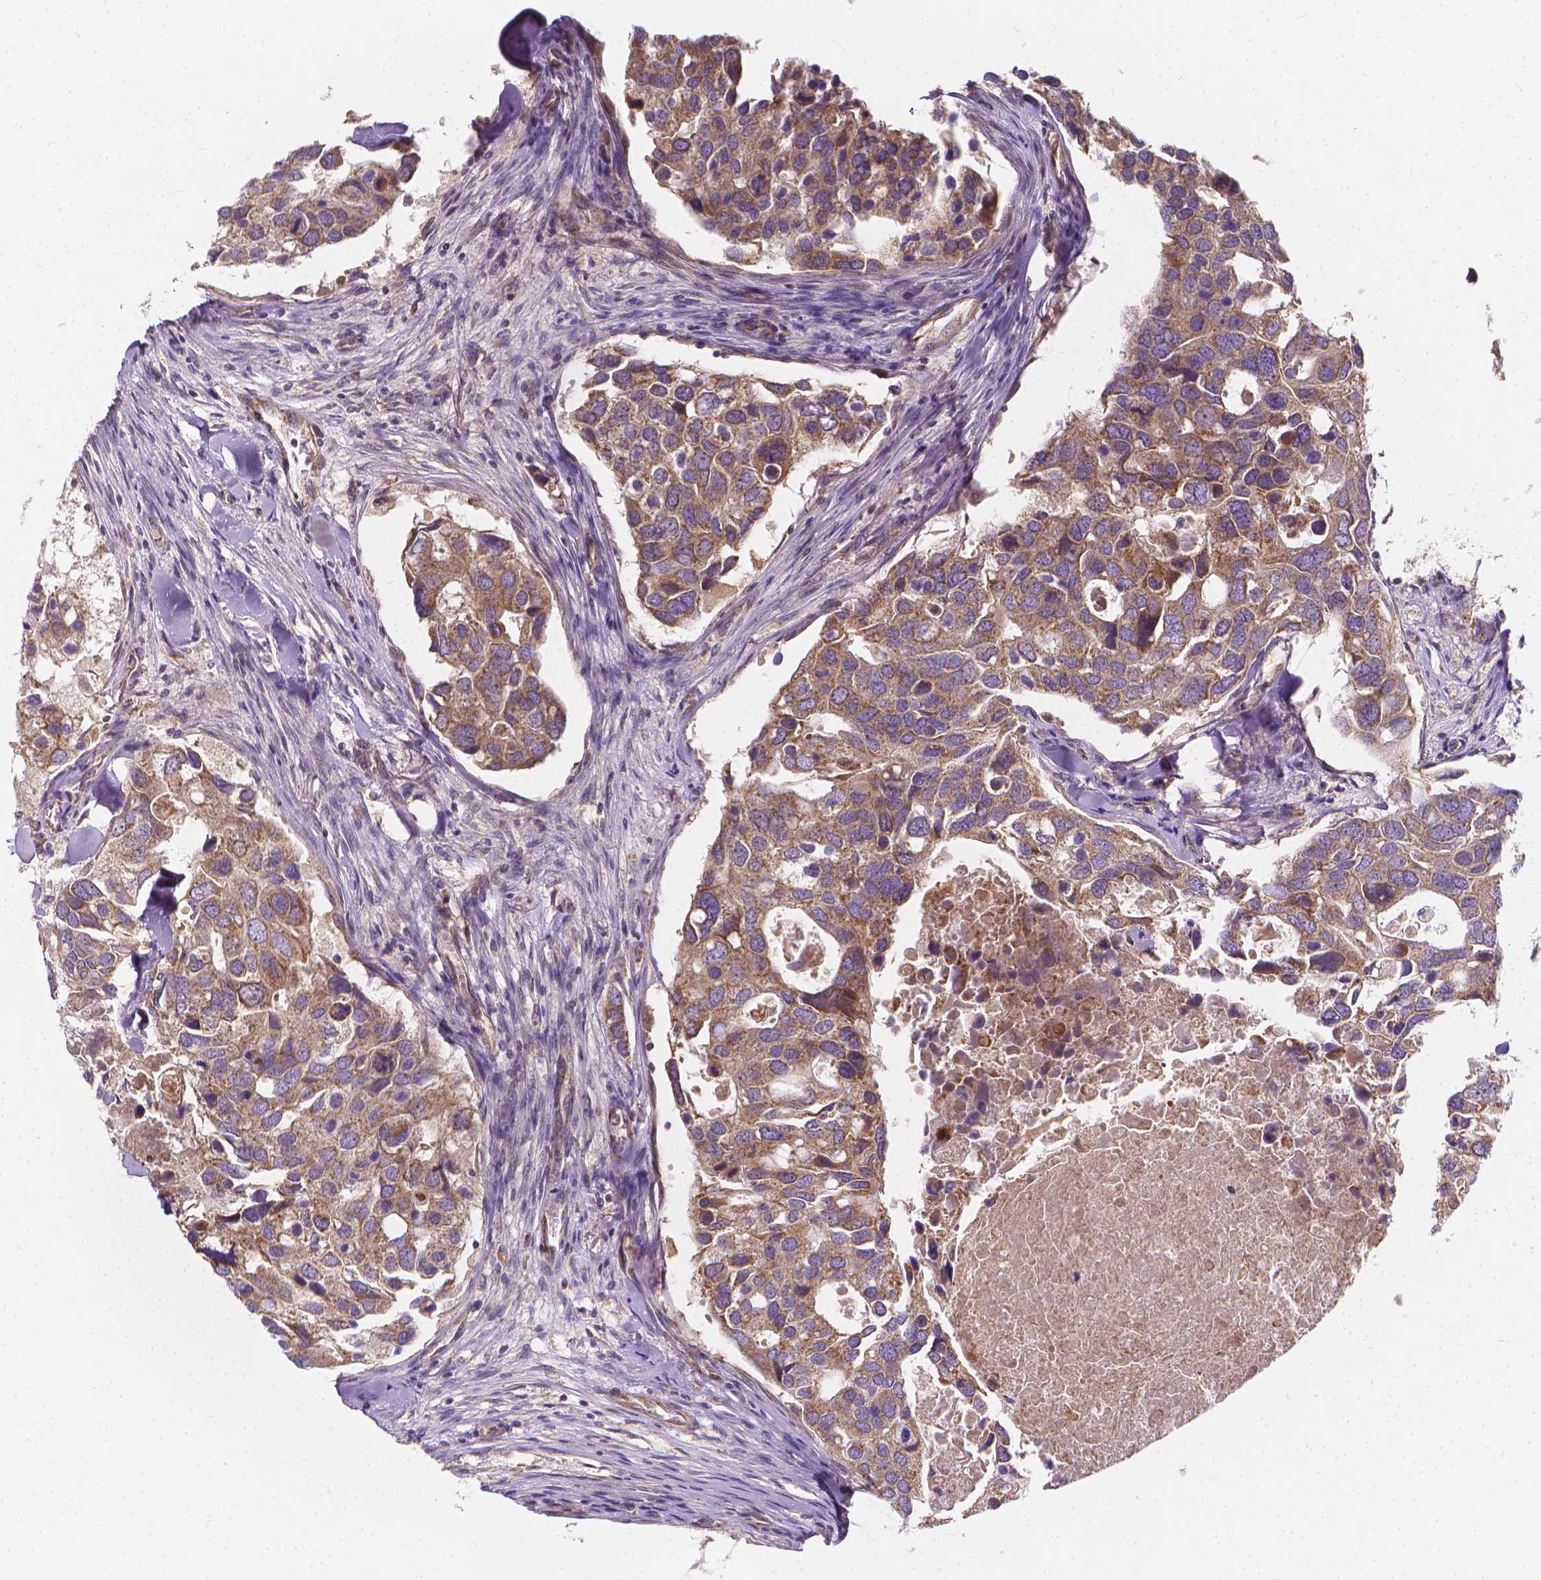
{"staining": {"intensity": "moderate", "quantity": ">75%", "location": "cytoplasmic/membranous"}, "tissue": "breast cancer", "cell_type": "Tumor cells", "image_type": "cancer", "snomed": [{"axis": "morphology", "description": "Duct carcinoma"}, {"axis": "topography", "description": "Breast"}], "caption": "Immunohistochemistry (IHC) of human breast infiltrating ductal carcinoma demonstrates medium levels of moderate cytoplasmic/membranous expression in approximately >75% of tumor cells. (DAB (3,3'-diaminobenzidine) IHC with brightfield microscopy, high magnification).", "gene": "SNCAIP", "patient": {"sex": "female", "age": 83}}